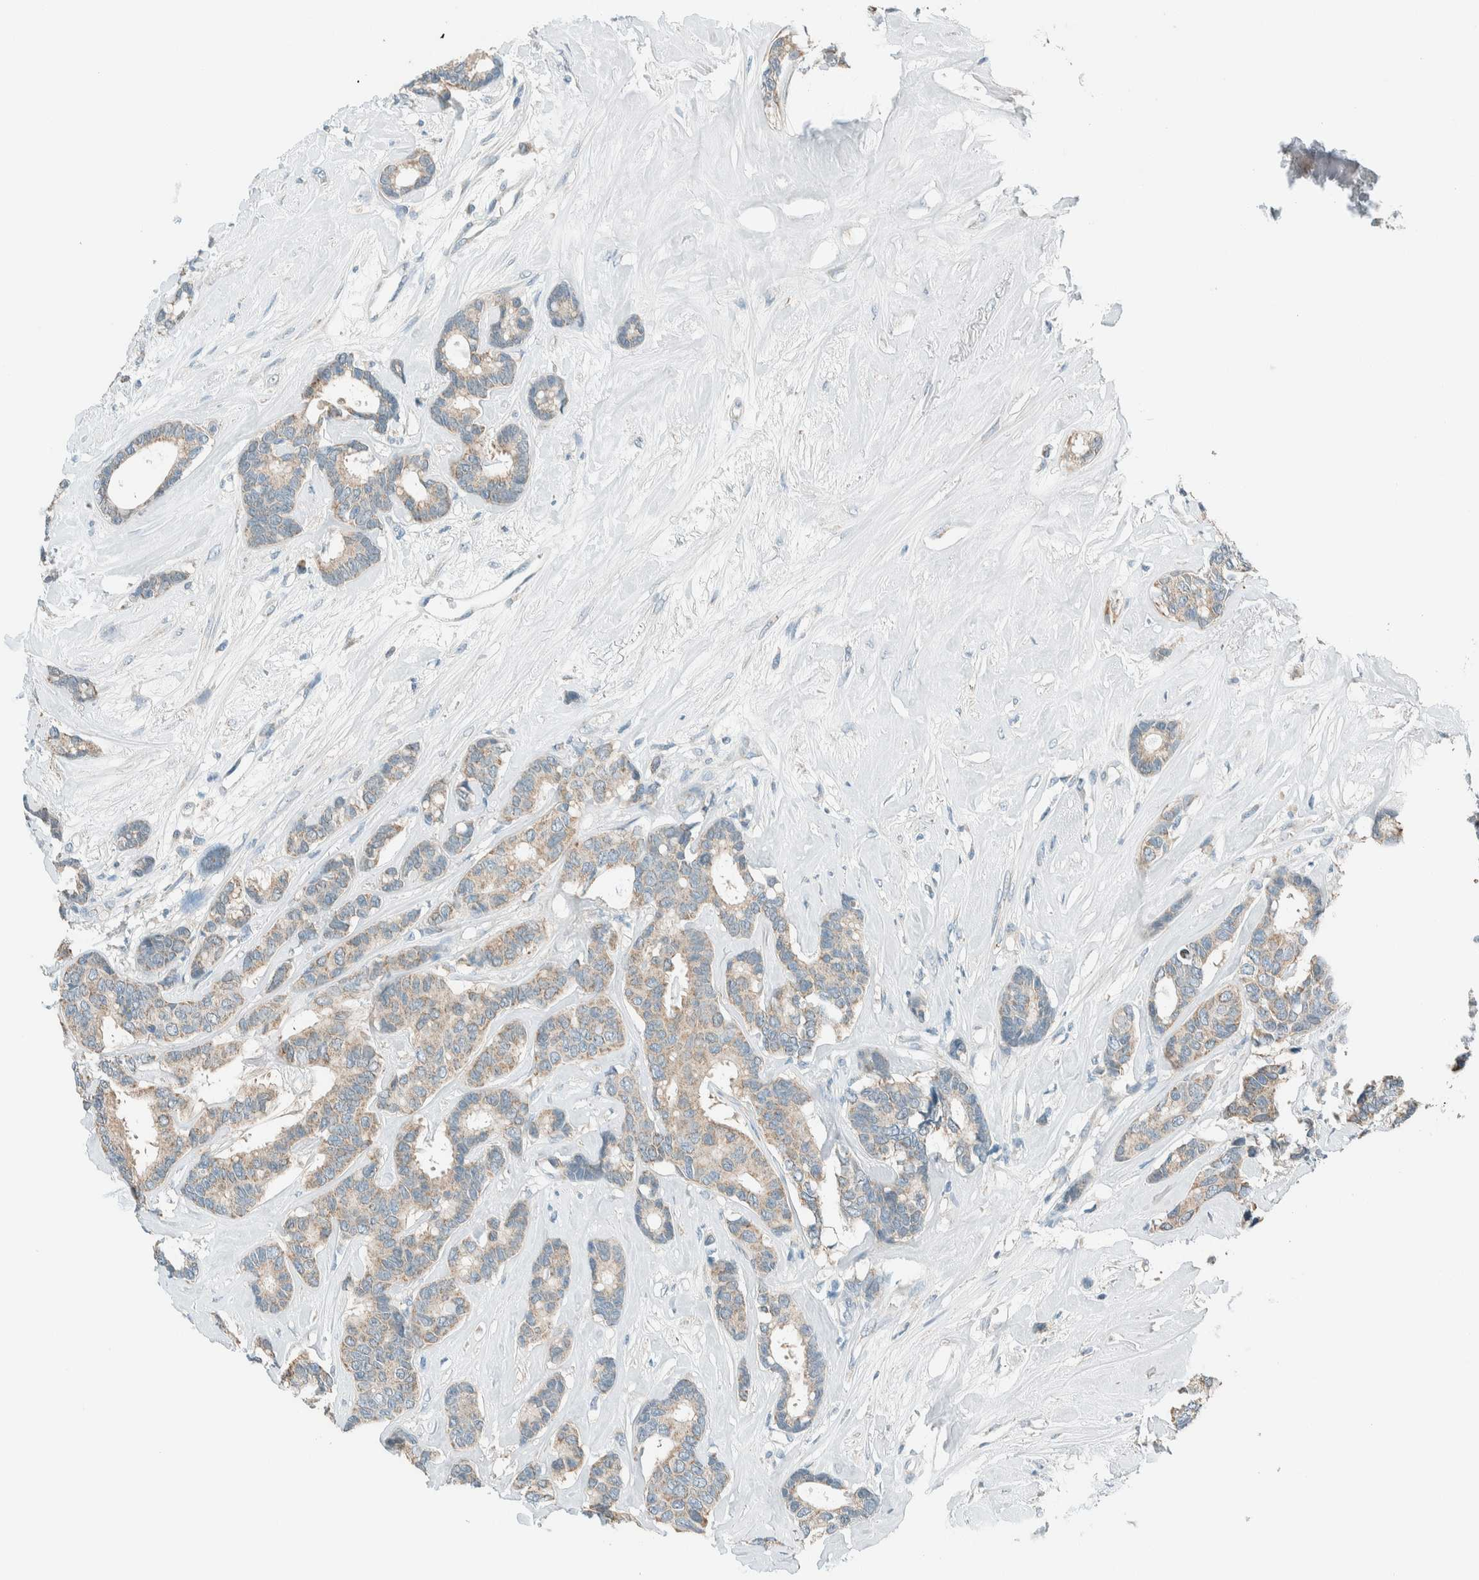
{"staining": {"intensity": "weak", "quantity": ">75%", "location": "cytoplasmic/membranous"}, "tissue": "breast cancer", "cell_type": "Tumor cells", "image_type": "cancer", "snomed": [{"axis": "morphology", "description": "Duct carcinoma"}, {"axis": "topography", "description": "Breast"}], "caption": "Weak cytoplasmic/membranous protein positivity is appreciated in about >75% of tumor cells in breast intraductal carcinoma.", "gene": "ALDH7A1", "patient": {"sex": "female", "age": 87}}